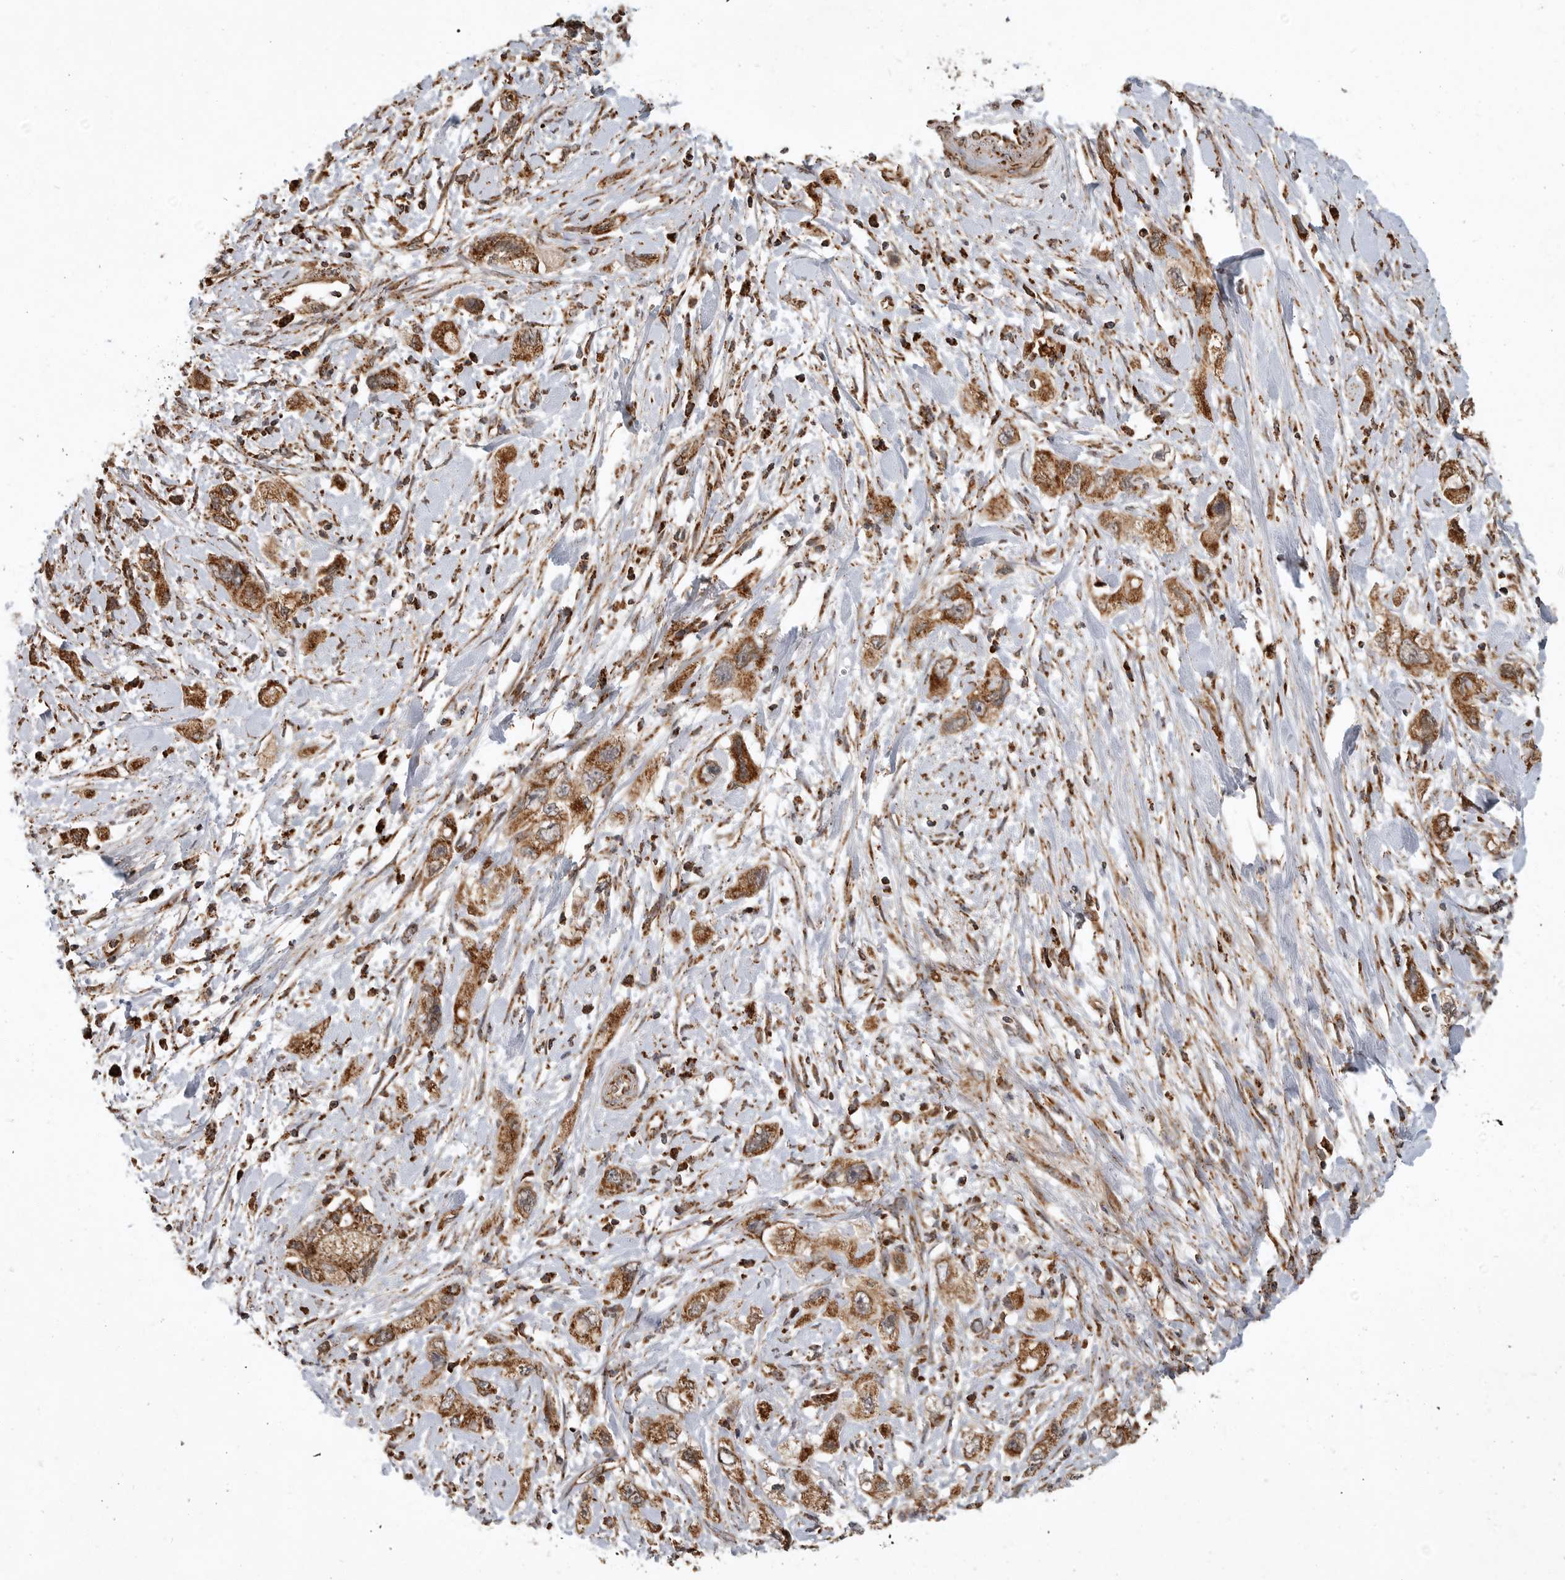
{"staining": {"intensity": "strong", "quantity": ">75%", "location": "cytoplasmic/membranous"}, "tissue": "pancreatic cancer", "cell_type": "Tumor cells", "image_type": "cancer", "snomed": [{"axis": "morphology", "description": "Adenocarcinoma, NOS"}, {"axis": "topography", "description": "Pancreas"}], "caption": "Immunohistochemistry (IHC) (DAB) staining of human pancreatic cancer shows strong cytoplasmic/membranous protein staining in approximately >75% of tumor cells.", "gene": "GCNT2", "patient": {"sex": "female", "age": 73}}